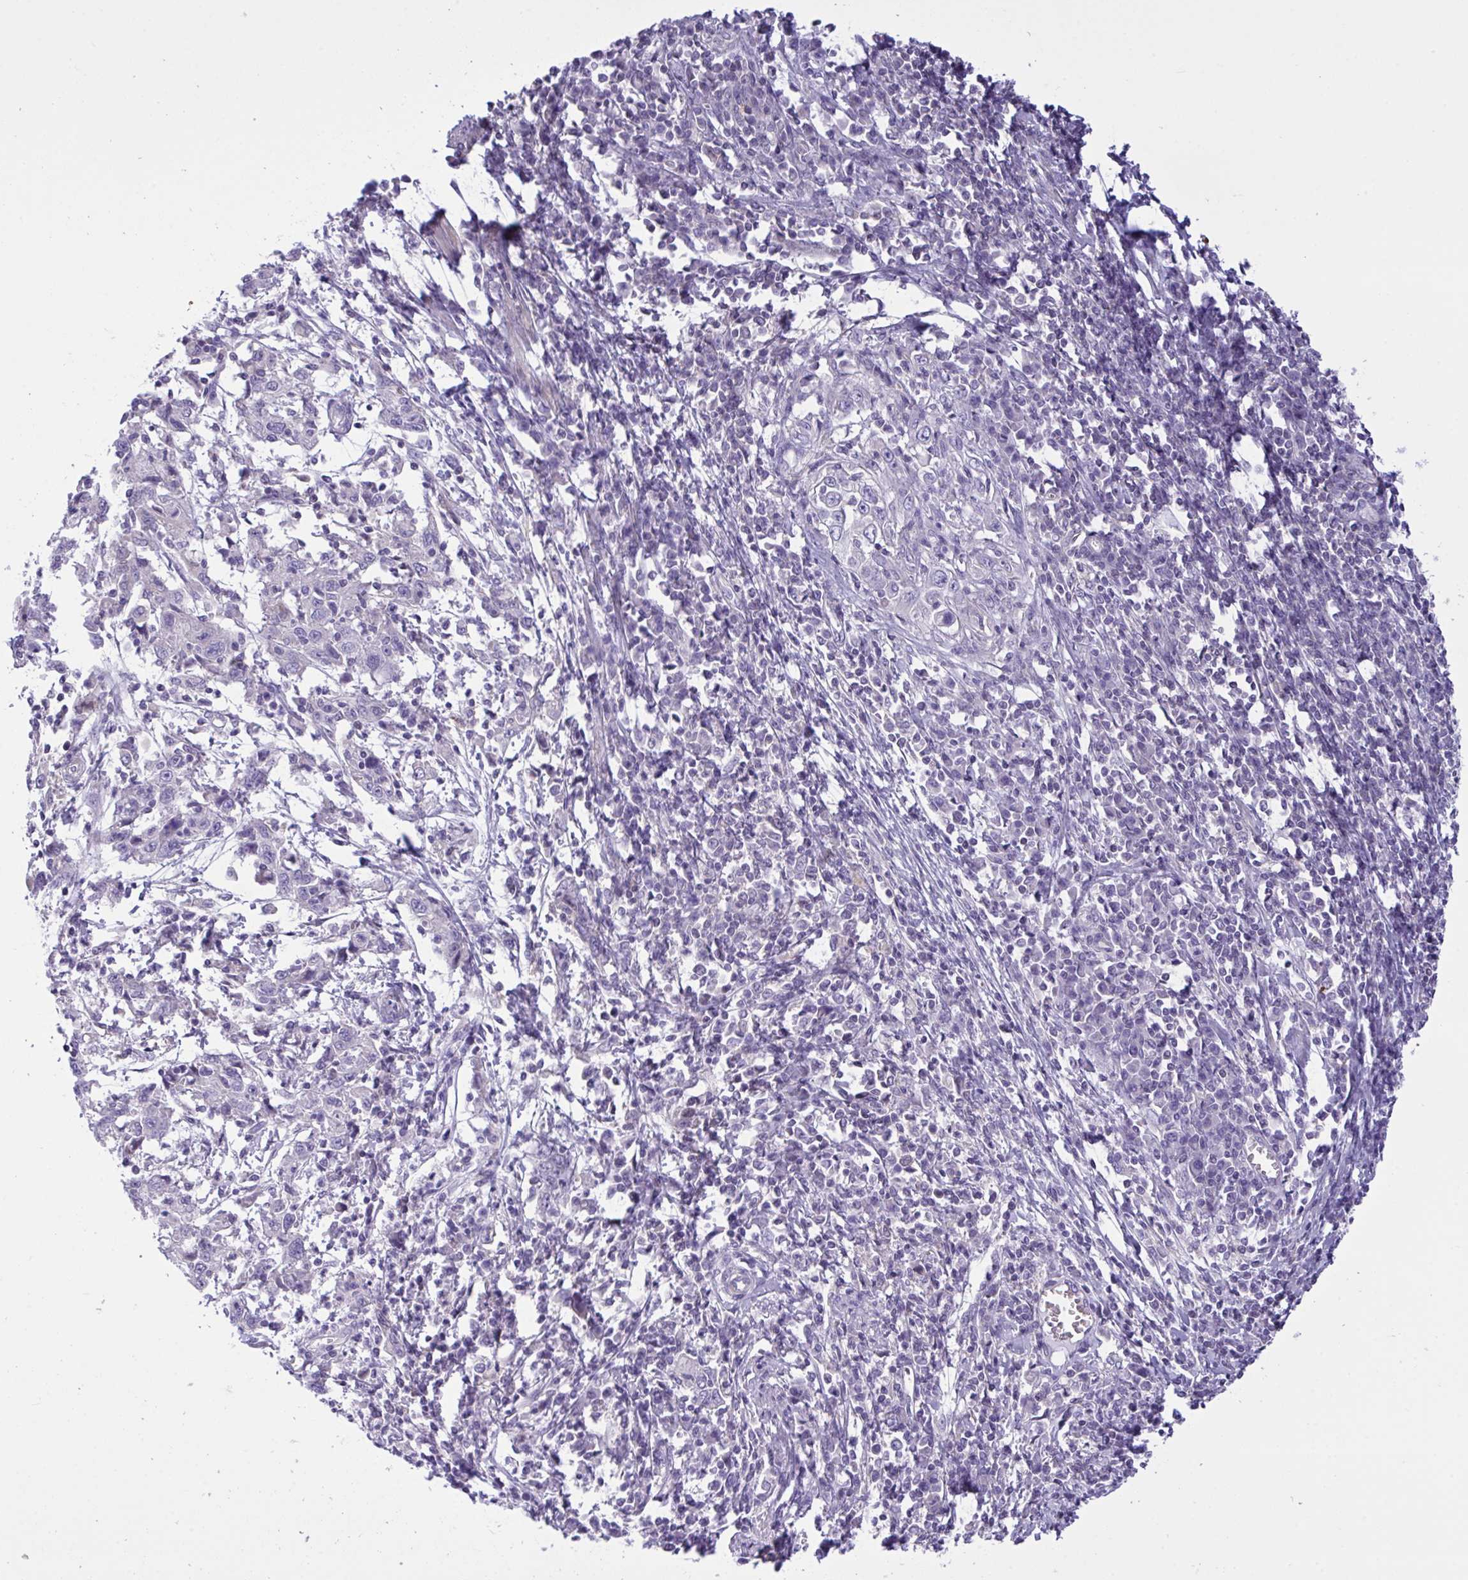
{"staining": {"intensity": "negative", "quantity": "none", "location": "none"}, "tissue": "cervical cancer", "cell_type": "Tumor cells", "image_type": "cancer", "snomed": [{"axis": "morphology", "description": "Squamous cell carcinoma, NOS"}, {"axis": "topography", "description": "Cervix"}], "caption": "This is an immunohistochemistry image of human cervical cancer (squamous cell carcinoma). There is no positivity in tumor cells.", "gene": "WDR97", "patient": {"sex": "female", "age": 46}}